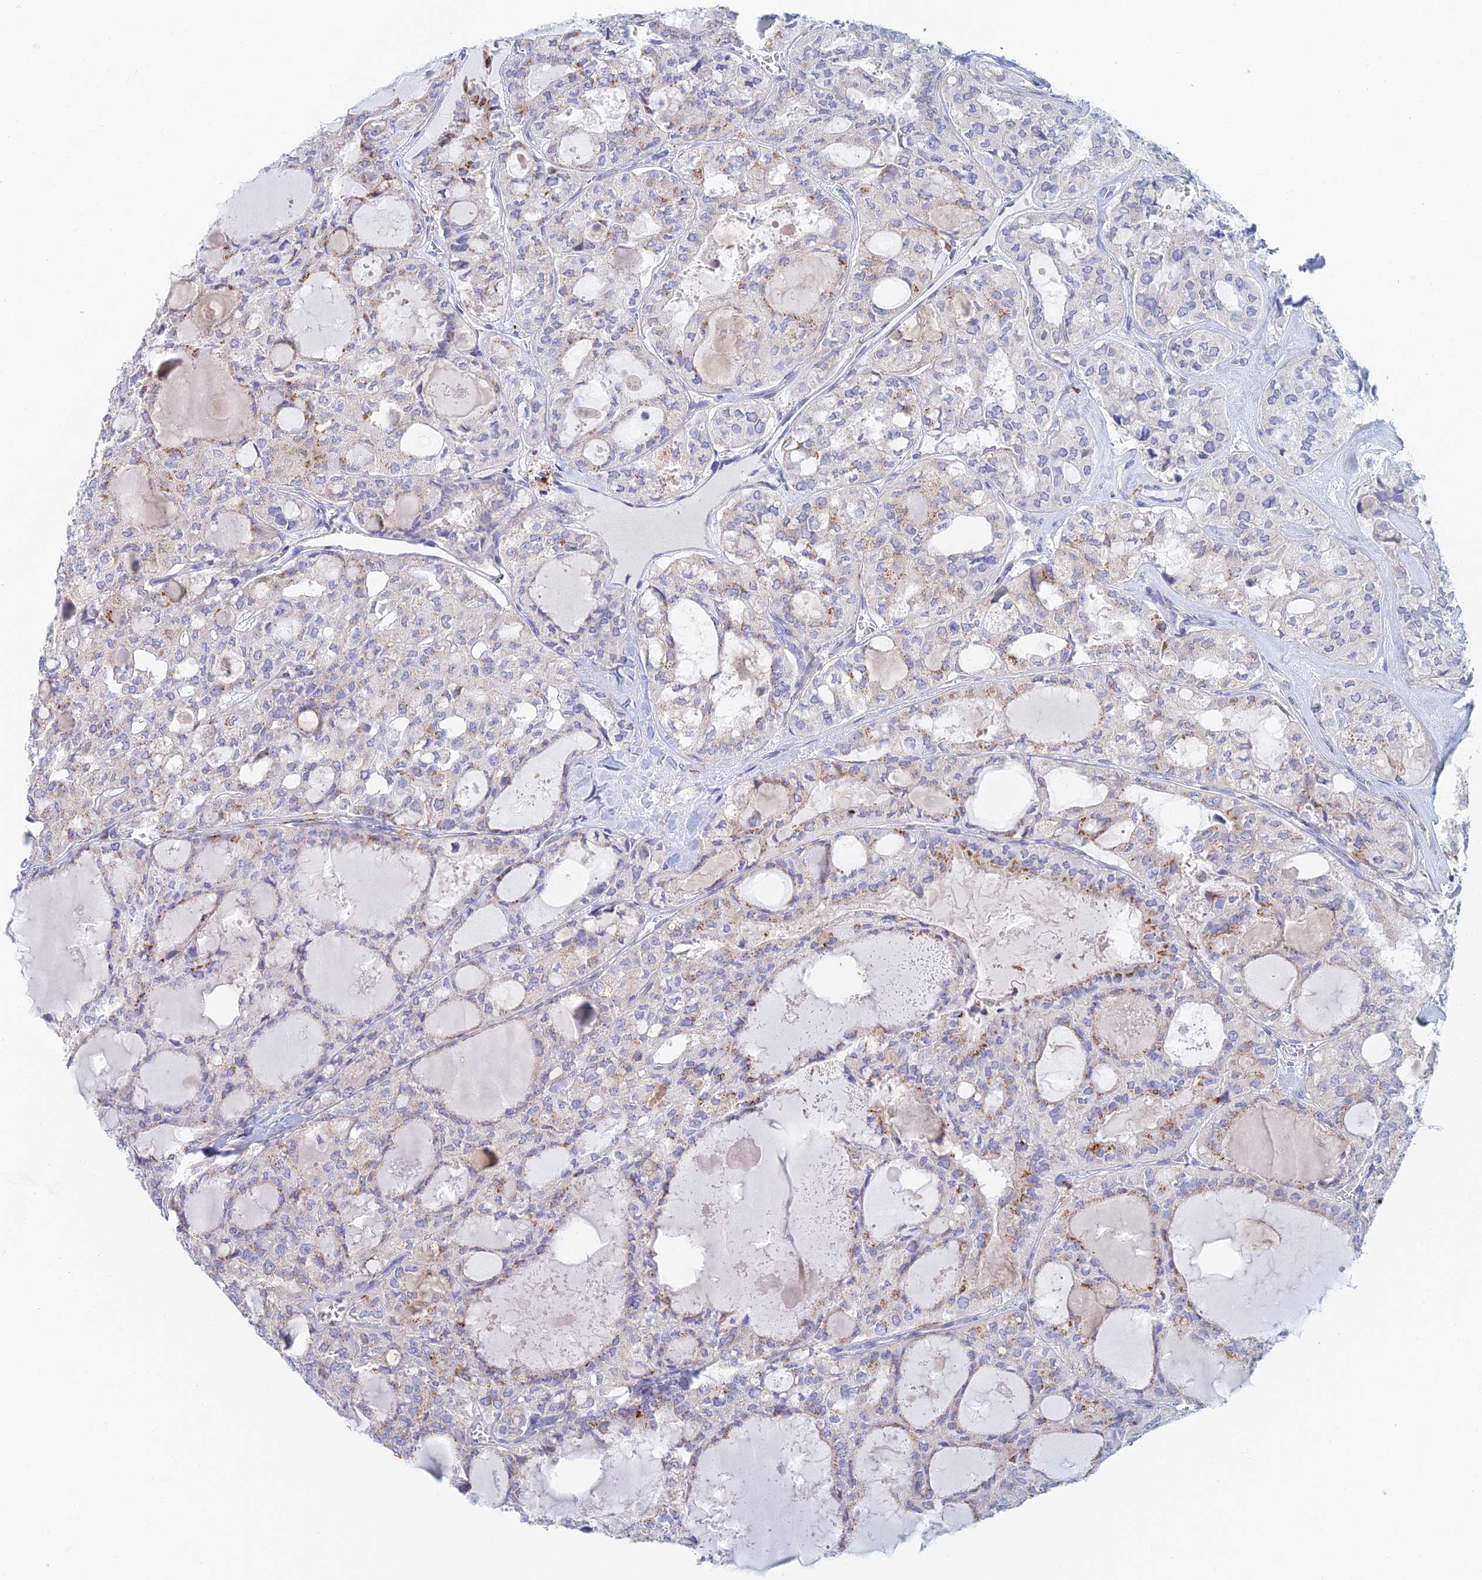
{"staining": {"intensity": "moderate", "quantity": "<25%", "location": "nuclear"}, "tissue": "thyroid cancer", "cell_type": "Tumor cells", "image_type": "cancer", "snomed": [{"axis": "morphology", "description": "Follicular adenoma carcinoma, NOS"}, {"axis": "topography", "description": "Thyroid gland"}], "caption": "Immunohistochemistry (IHC) histopathology image of neoplastic tissue: human follicular adenoma carcinoma (thyroid) stained using IHC reveals low levels of moderate protein expression localized specifically in the nuclear of tumor cells, appearing as a nuclear brown color.", "gene": "SLC24A3", "patient": {"sex": "male", "age": 75}}